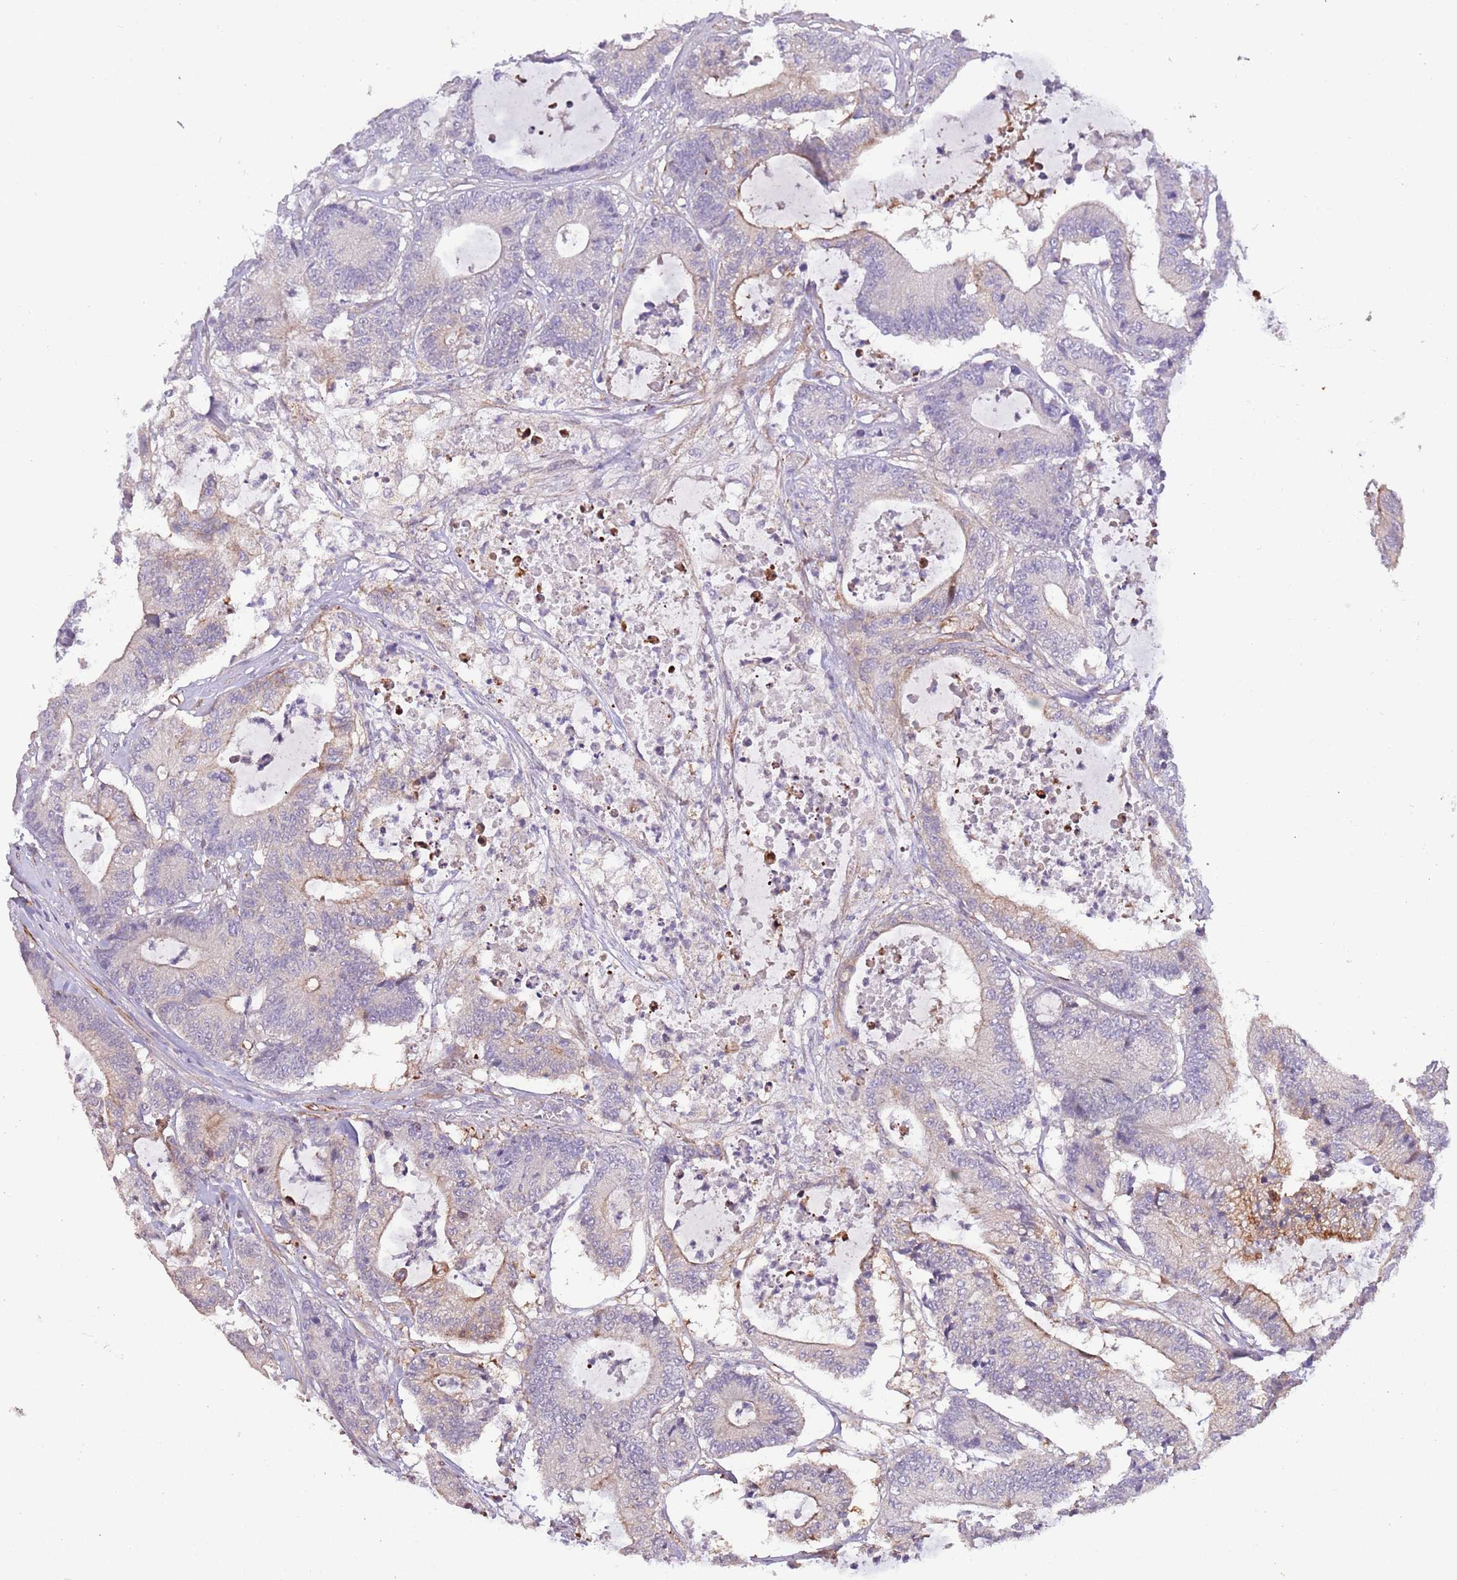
{"staining": {"intensity": "negative", "quantity": "none", "location": "none"}, "tissue": "colorectal cancer", "cell_type": "Tumor cells", "image_type": "cancer", "snomed": [{"axis": "morphology", "description": "Adenocarcinoma, NOS"}, {"axis": "topography", "description": "Colon"}], "caption": "IHC histopathology image of neoplastic tissue: human colorectal cancer stained with DAB (3,3'-diaminobenzidine) exhibits no significant protein staining in tumor cells.", "gene": "ZNF658", "patient": {"sex": "female", "age": 84}}